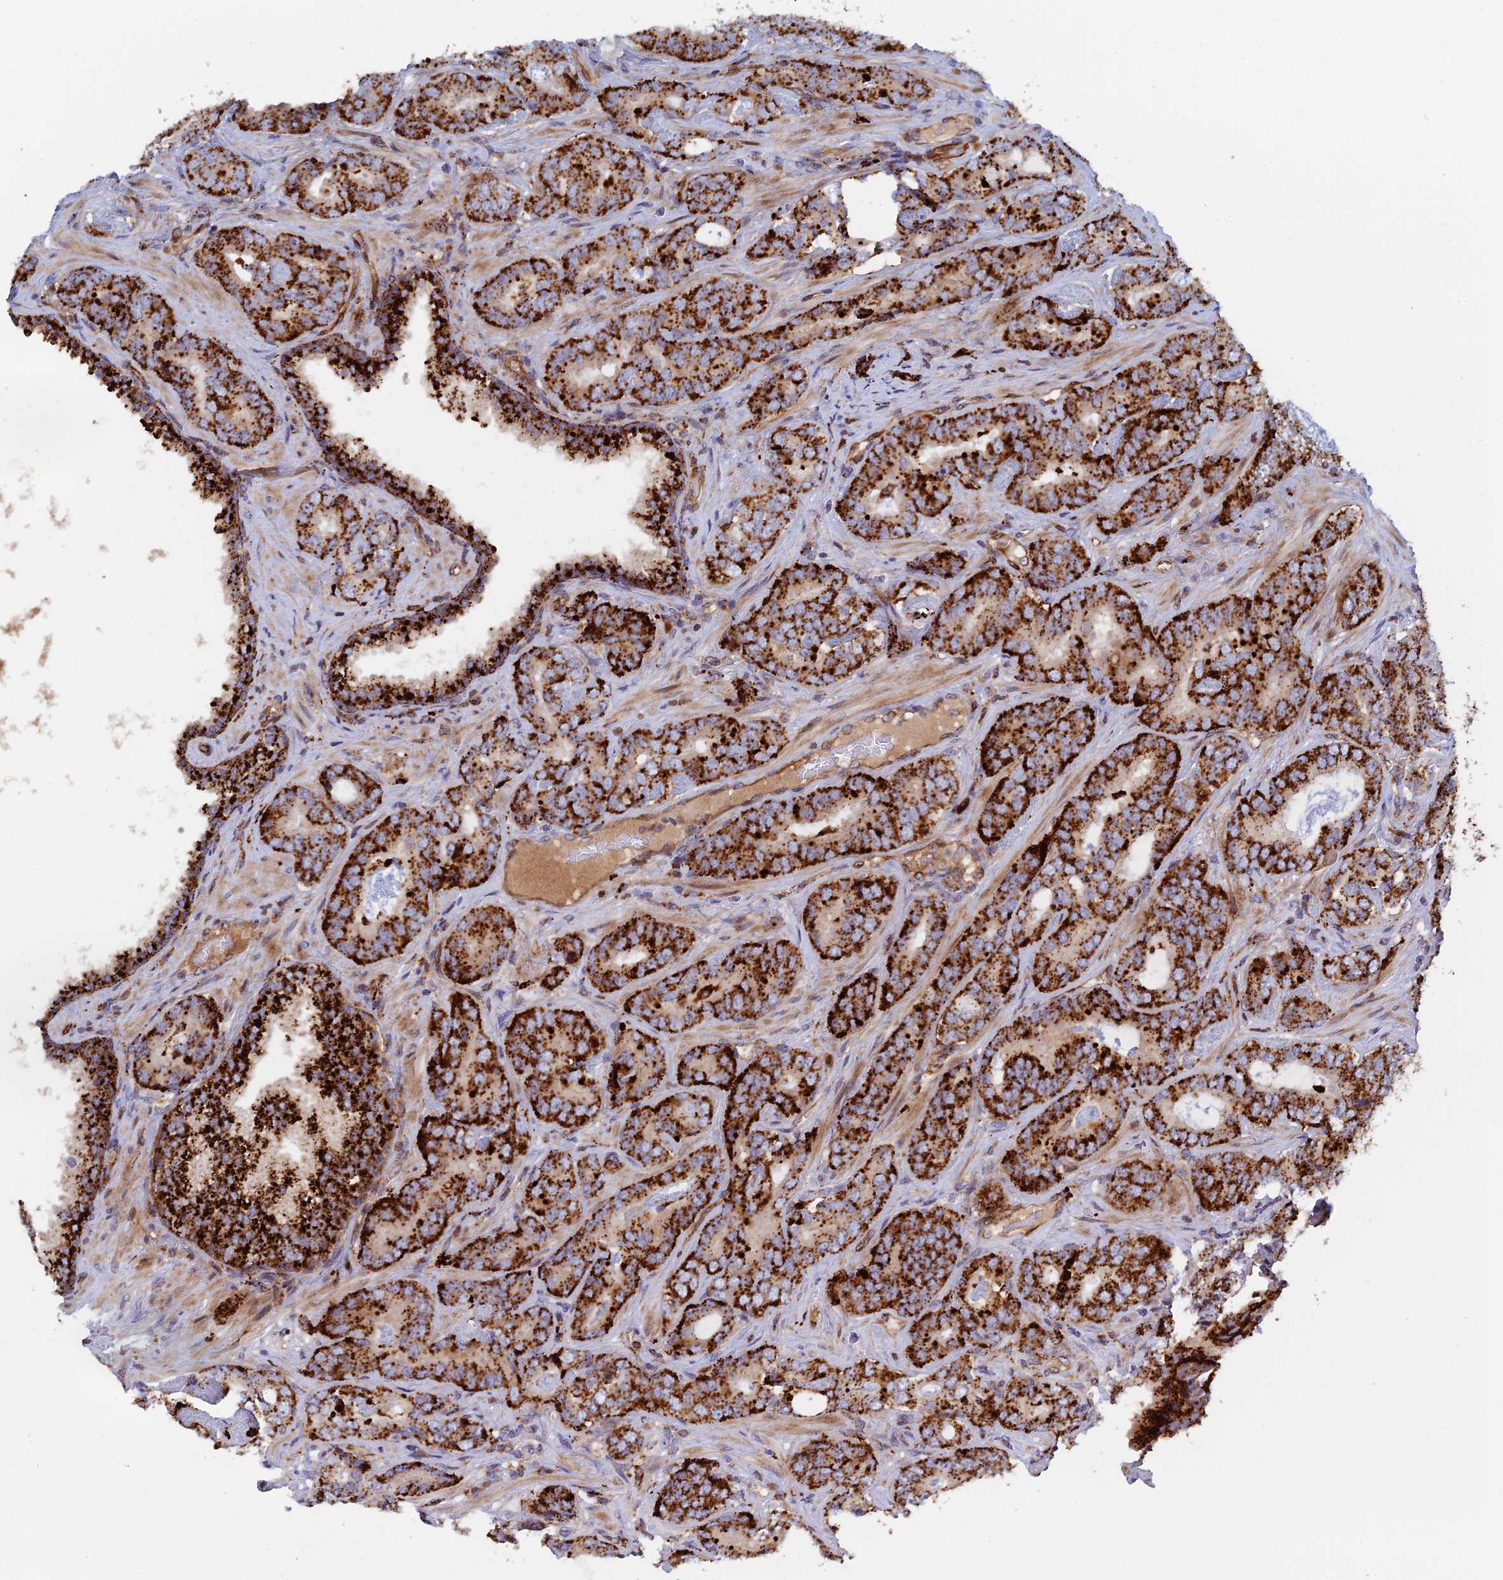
{"staining": {"intensity": "strong", "quantity": ">75%", "location": "cytoplasmic/membranous"}, "tissue": "prostate cancer", "cell_type": "Tumor cells", "image_type": "cancer", "snomed": [{"axis": "morphology", "description": "Adenocarcinoma, High grade"}, {"axis": "topography", "description": "Prostate"}], "caption": "Strong cytoplasmic/membranous protein staining is appreciated in about >75% of tumor cells in adenocarcinoma (high-grade) (prostate). (IHC, brightfield microscopy, high magnification).", "gene": "PPP2R3C", "patient": {"sex": "male", "age": 71}}